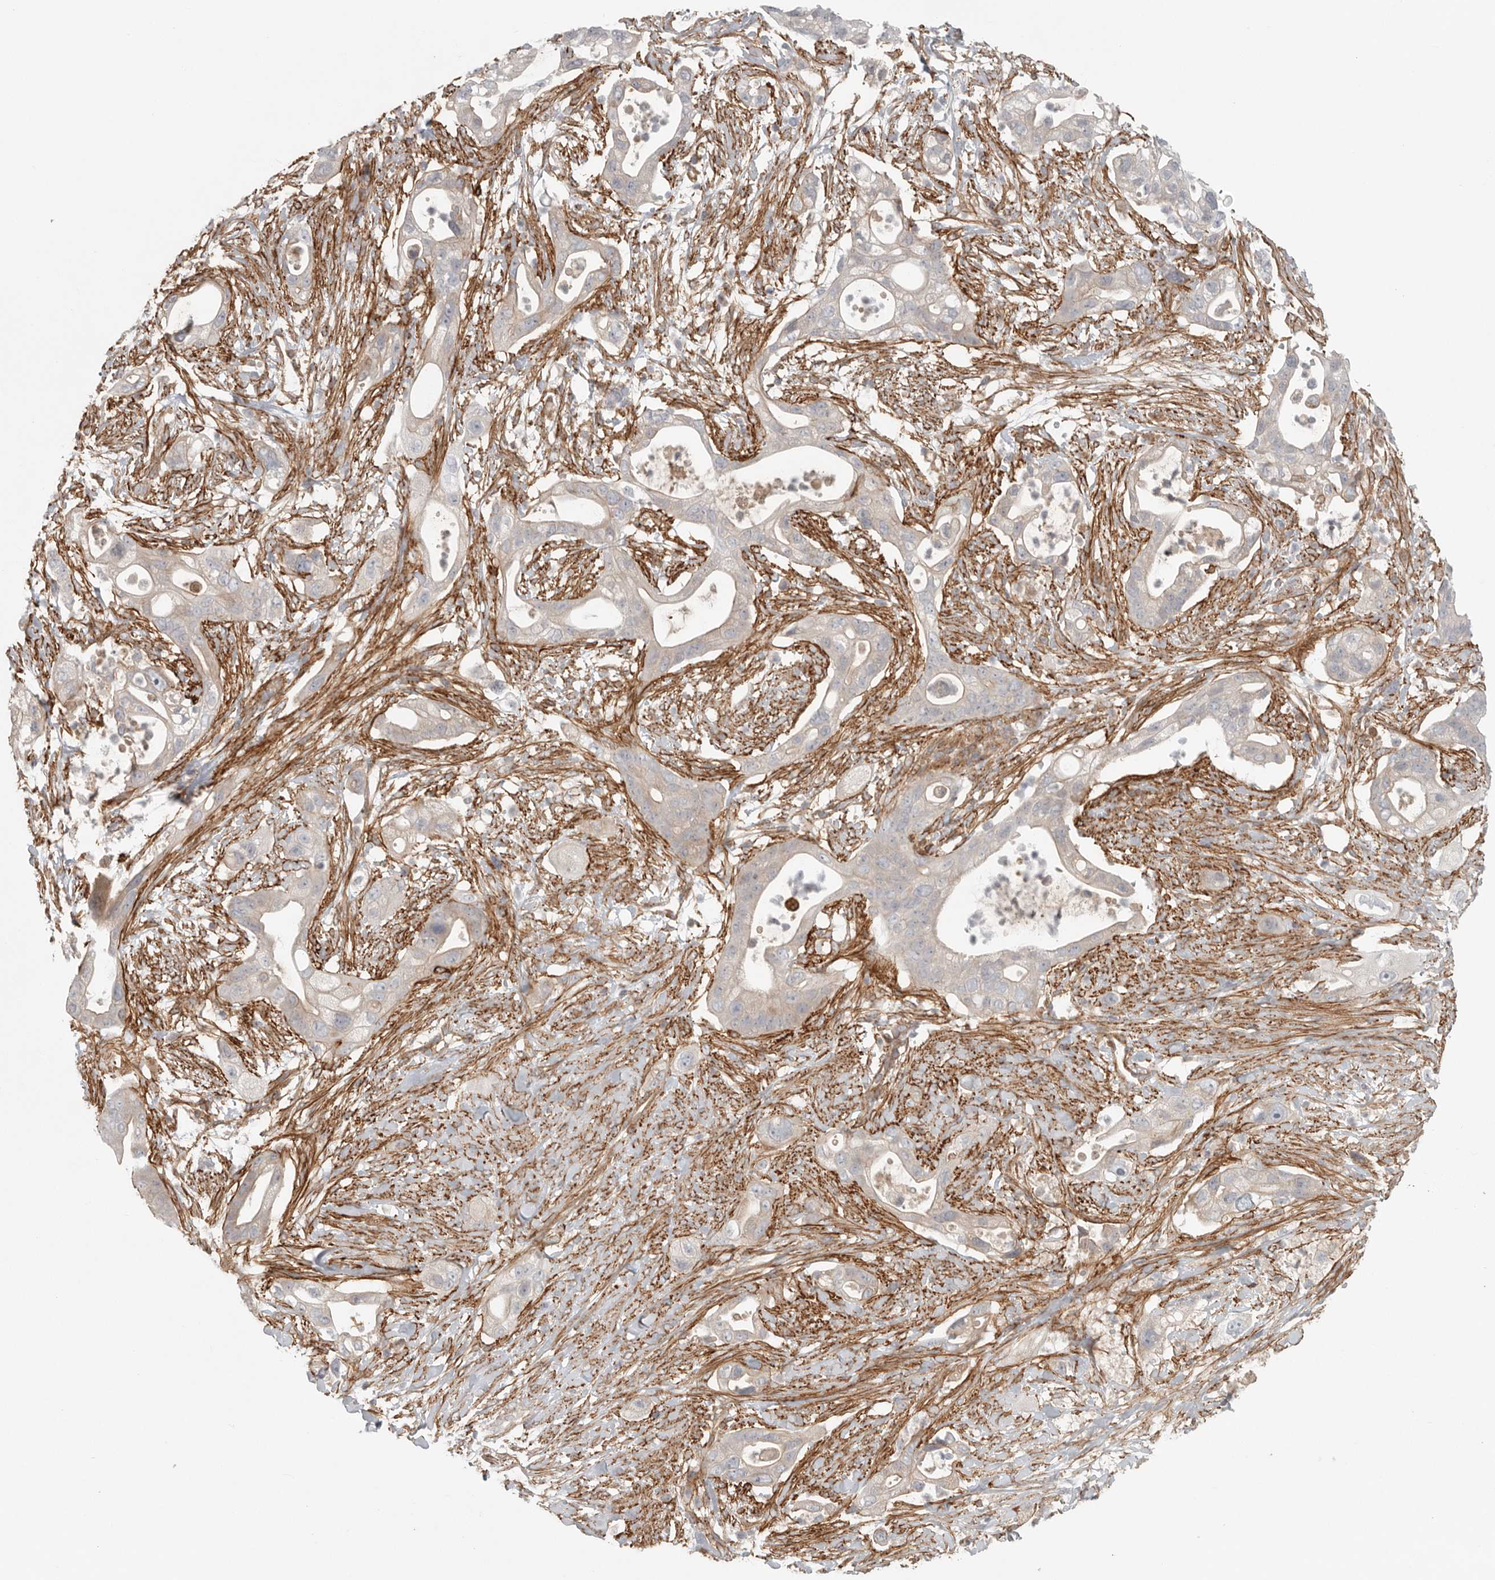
{"staining": {"intensity": "weak", "quantity": "25%-75%", "location": "cytoplasmic/membranous"}, "tissue": "pancreatic cancer", "cell_type": "Tumor cells", "image_type": "cancer", "snomed": [{"axis": "morphology", "description": "Adenocarcinoma, NOS"}, {"axis": "topography", "description": "Pancreas"}], "caption": "High-power microscopy captured an immunohistochemistry (IHC) histopathology image of pancreatic cancer, revealing weak cytoplasmic/membranous staining in about 25%-75% of tumor cells.", "gene": "LONRF1", "patient": {"sex": "male", "age": 53}}